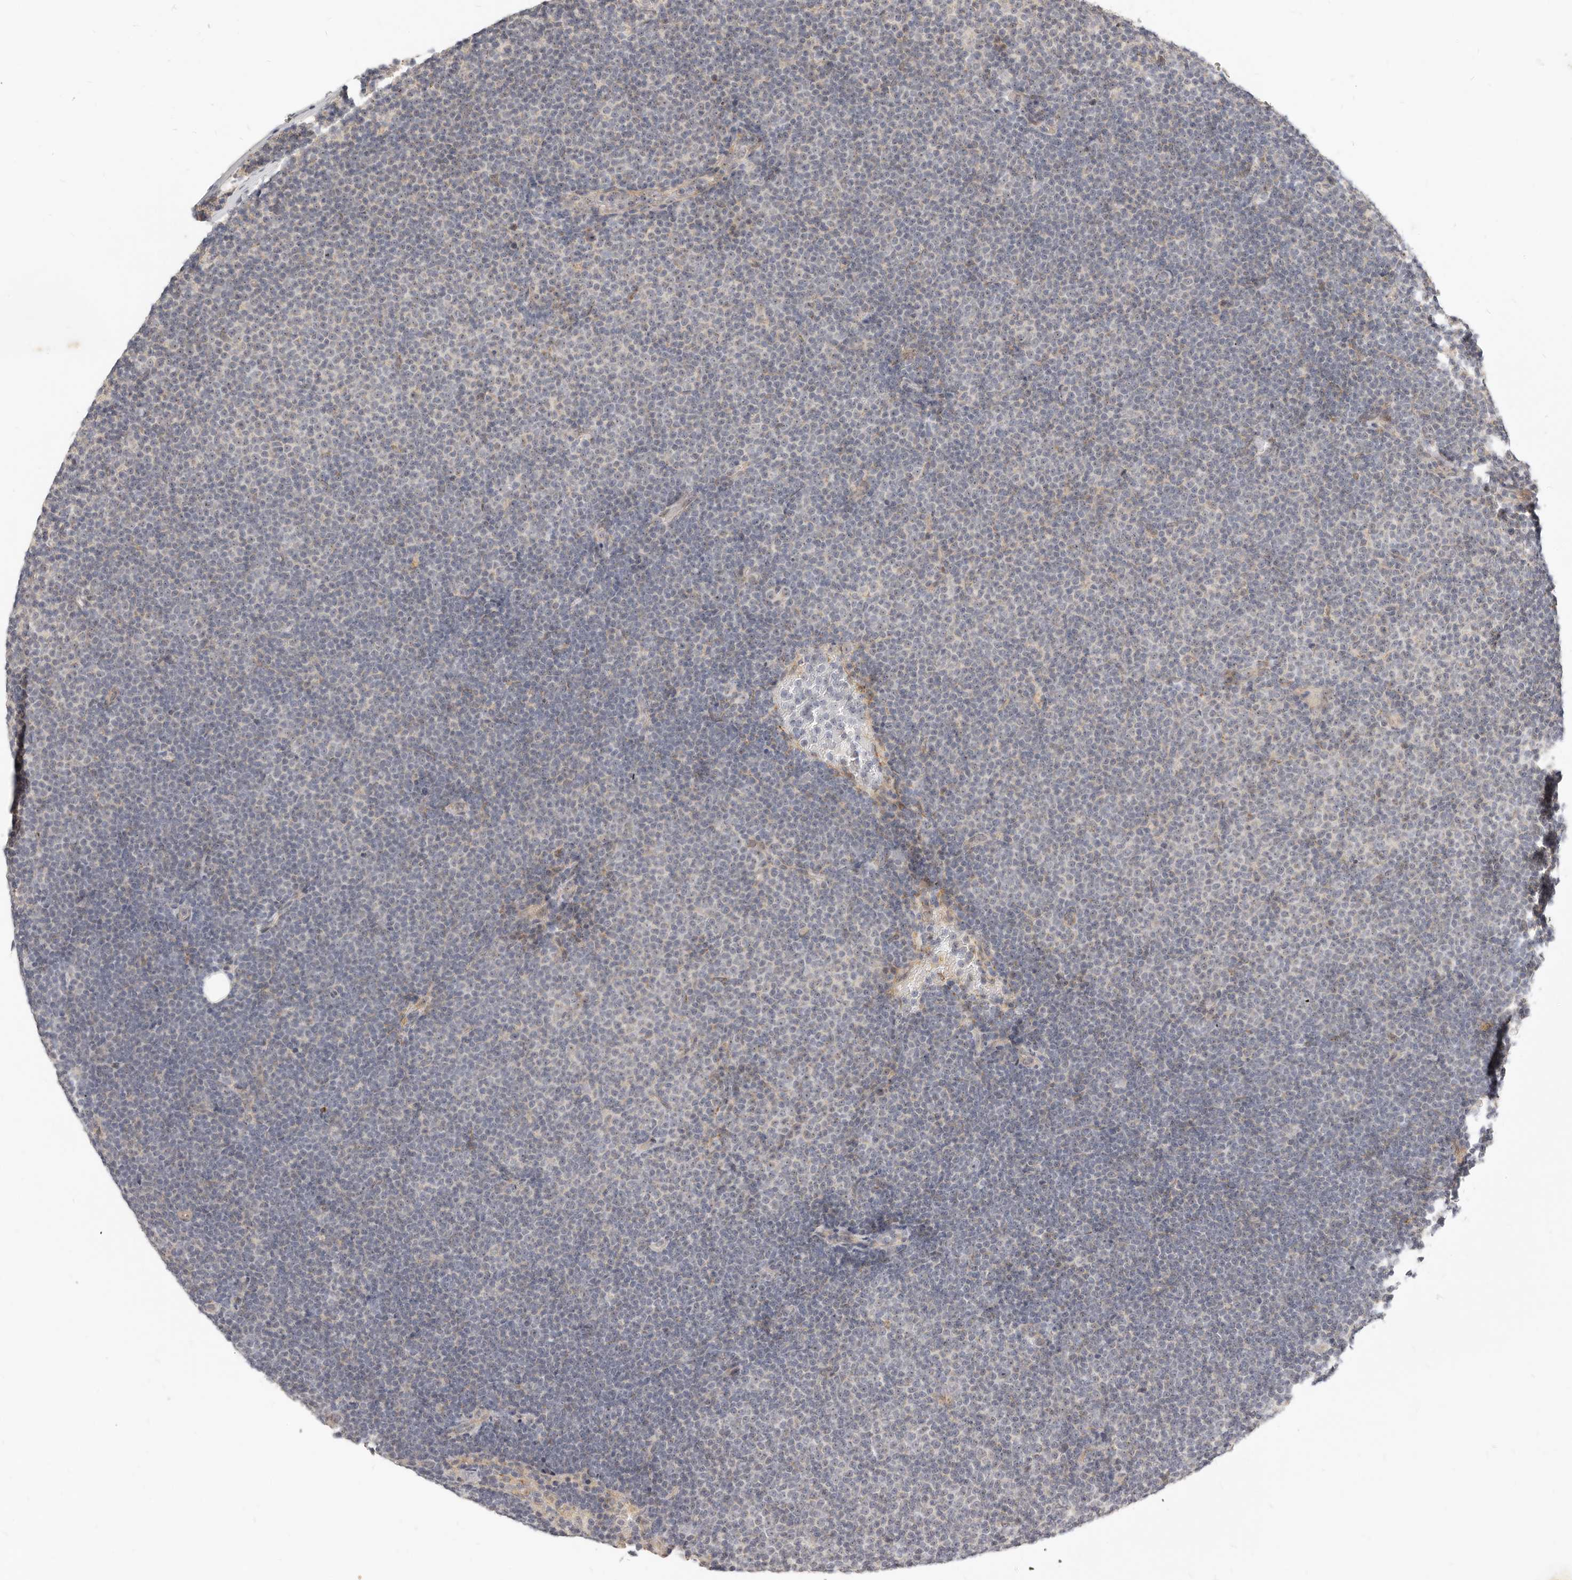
{"staining": {"intensity": "negative", "quantity": "none", "location": "none"}, "tissue": "lymphoma", "cell_type": "Tumor cells", "image_type": "cancer", "snomed": [{"axis": "morphology", "description": "Malignant lymphoma, non-Hodgkin's type, Low grade"}, {"axis": "topography", "description": "Lymph node"}], "caption": "Tumor cells are negative for brown protein staining in lymphoma.", "gene": "MICALL2", "patient": {"sex": "female", "age": 53}}